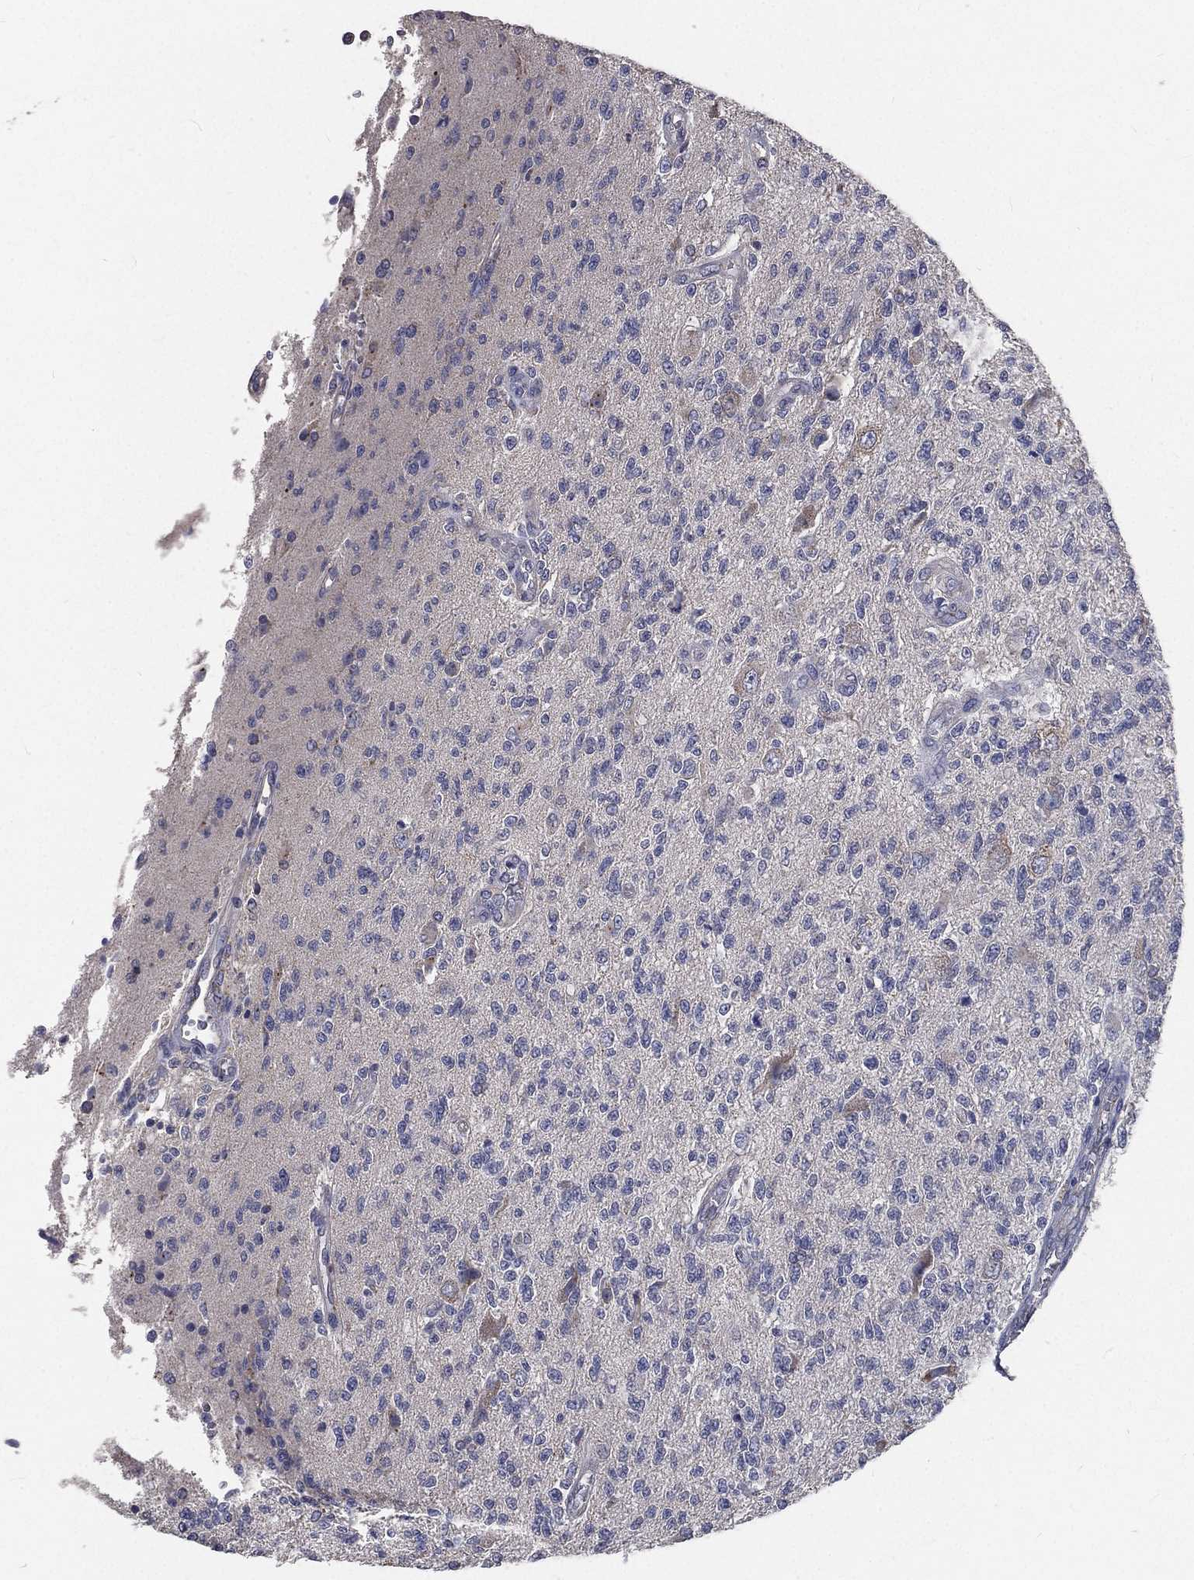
{"staining": {"intensity": "negative", "quantity": "none", "location": "none"}, "tissue": "glioma", "cell_type": "Tumor cells", "image_type": "cancer", "snomed": [{"axis": "morphology", "description": "Glioma, malignant, High grade"}, {"axis": "topography", "description": "Brain"}], "caption": "Tumor cells are negative for brown protein staining in glioma.", "gene": "CROCC", "patient": {"sex": "male", "age": 56}}